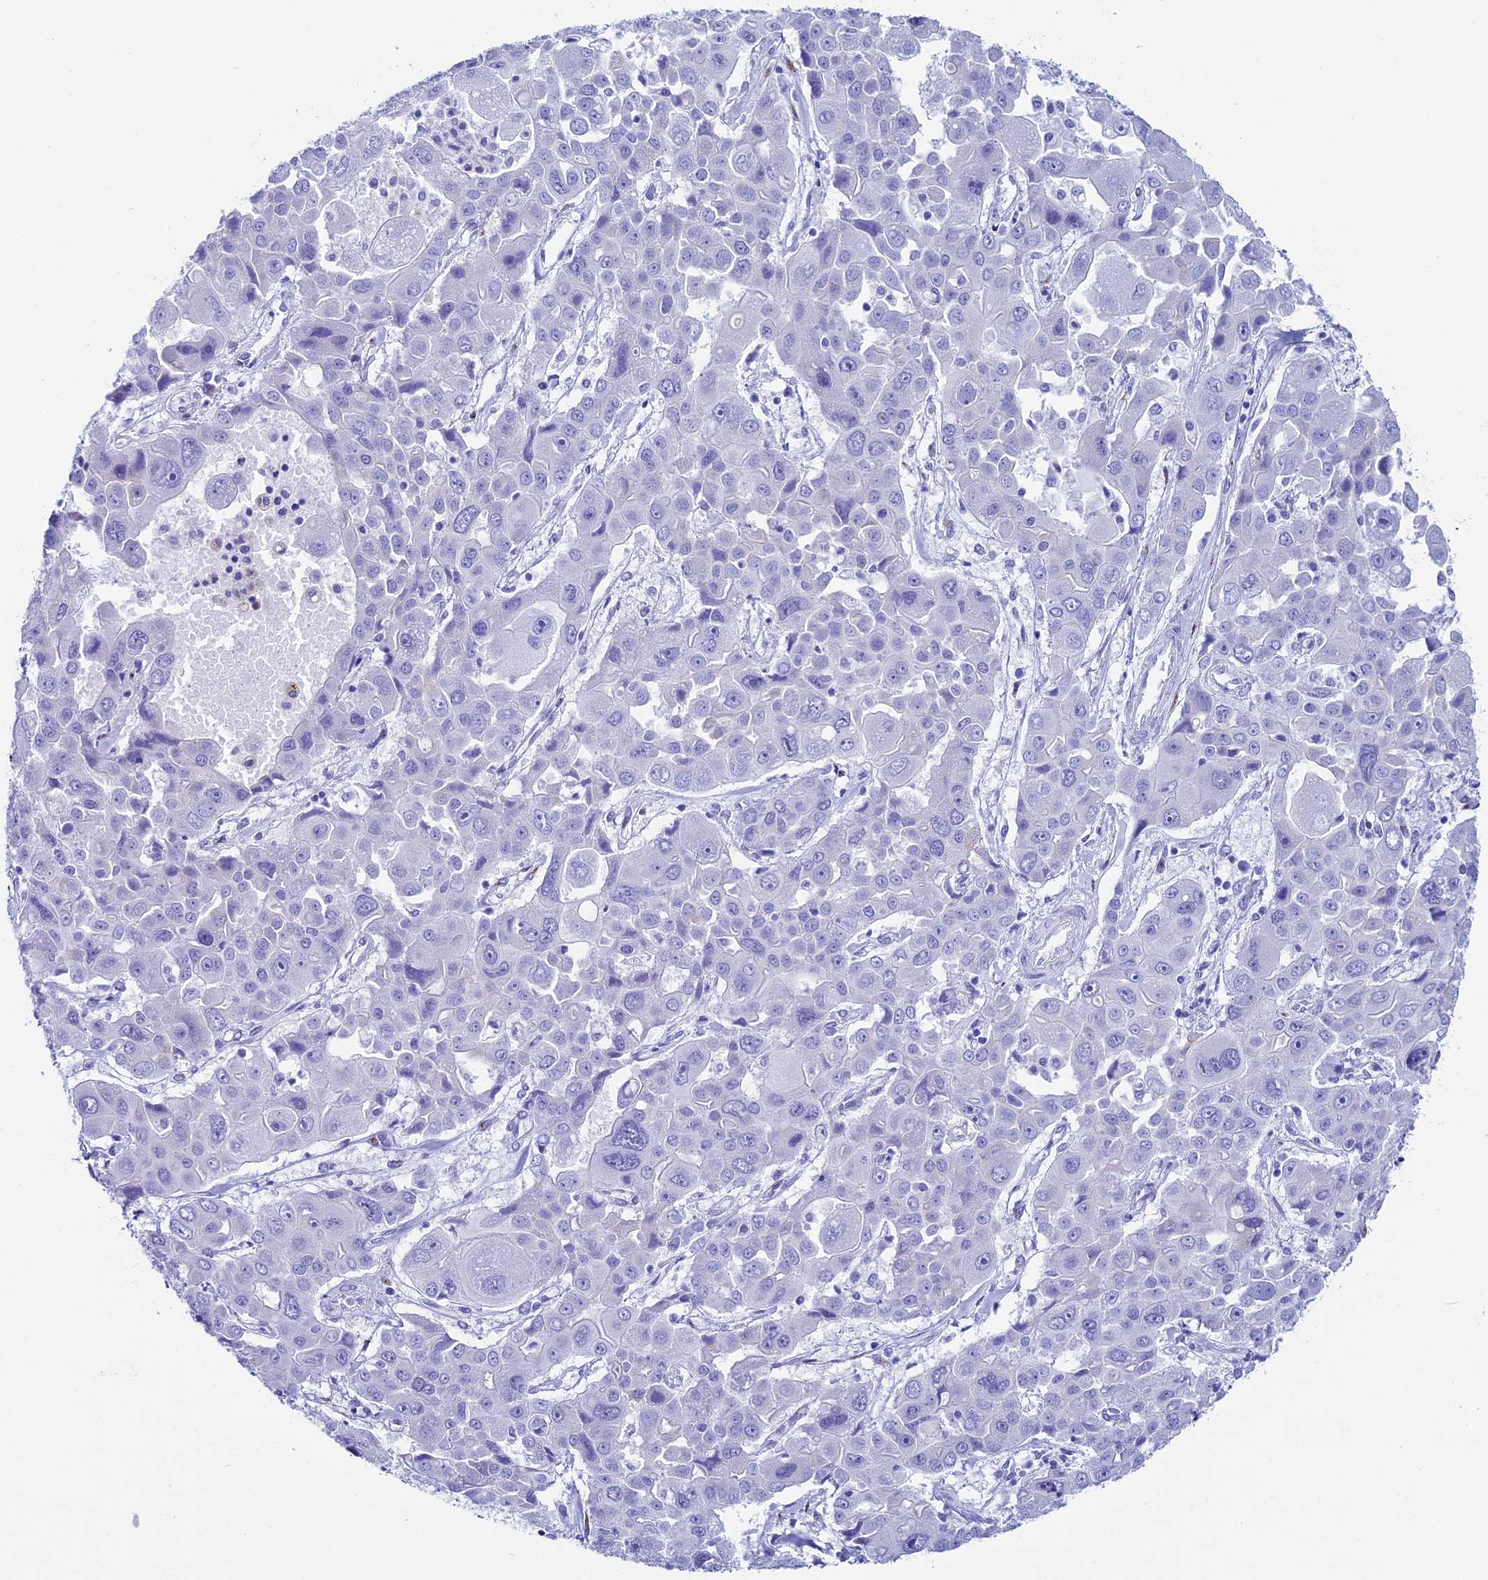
{"staining": {"intensity": "negative", "quantity": "none", "location": "none"}, "tissue": "liver cancer", "cell_type": "Tumor cells", "image_type": "cancer", "snomed": [{"axis": "morphology", "description": "Cholangiocarcinoma"}, {"axis": "topography", "description": "Liver"}], "caption": "Tumor cells are negative for protein expression in human liver cholangiocarcinoma. Nuclei are stained in blue.", "gene": "AP3B2", "patient": {"sex": "male", "age": 67}}